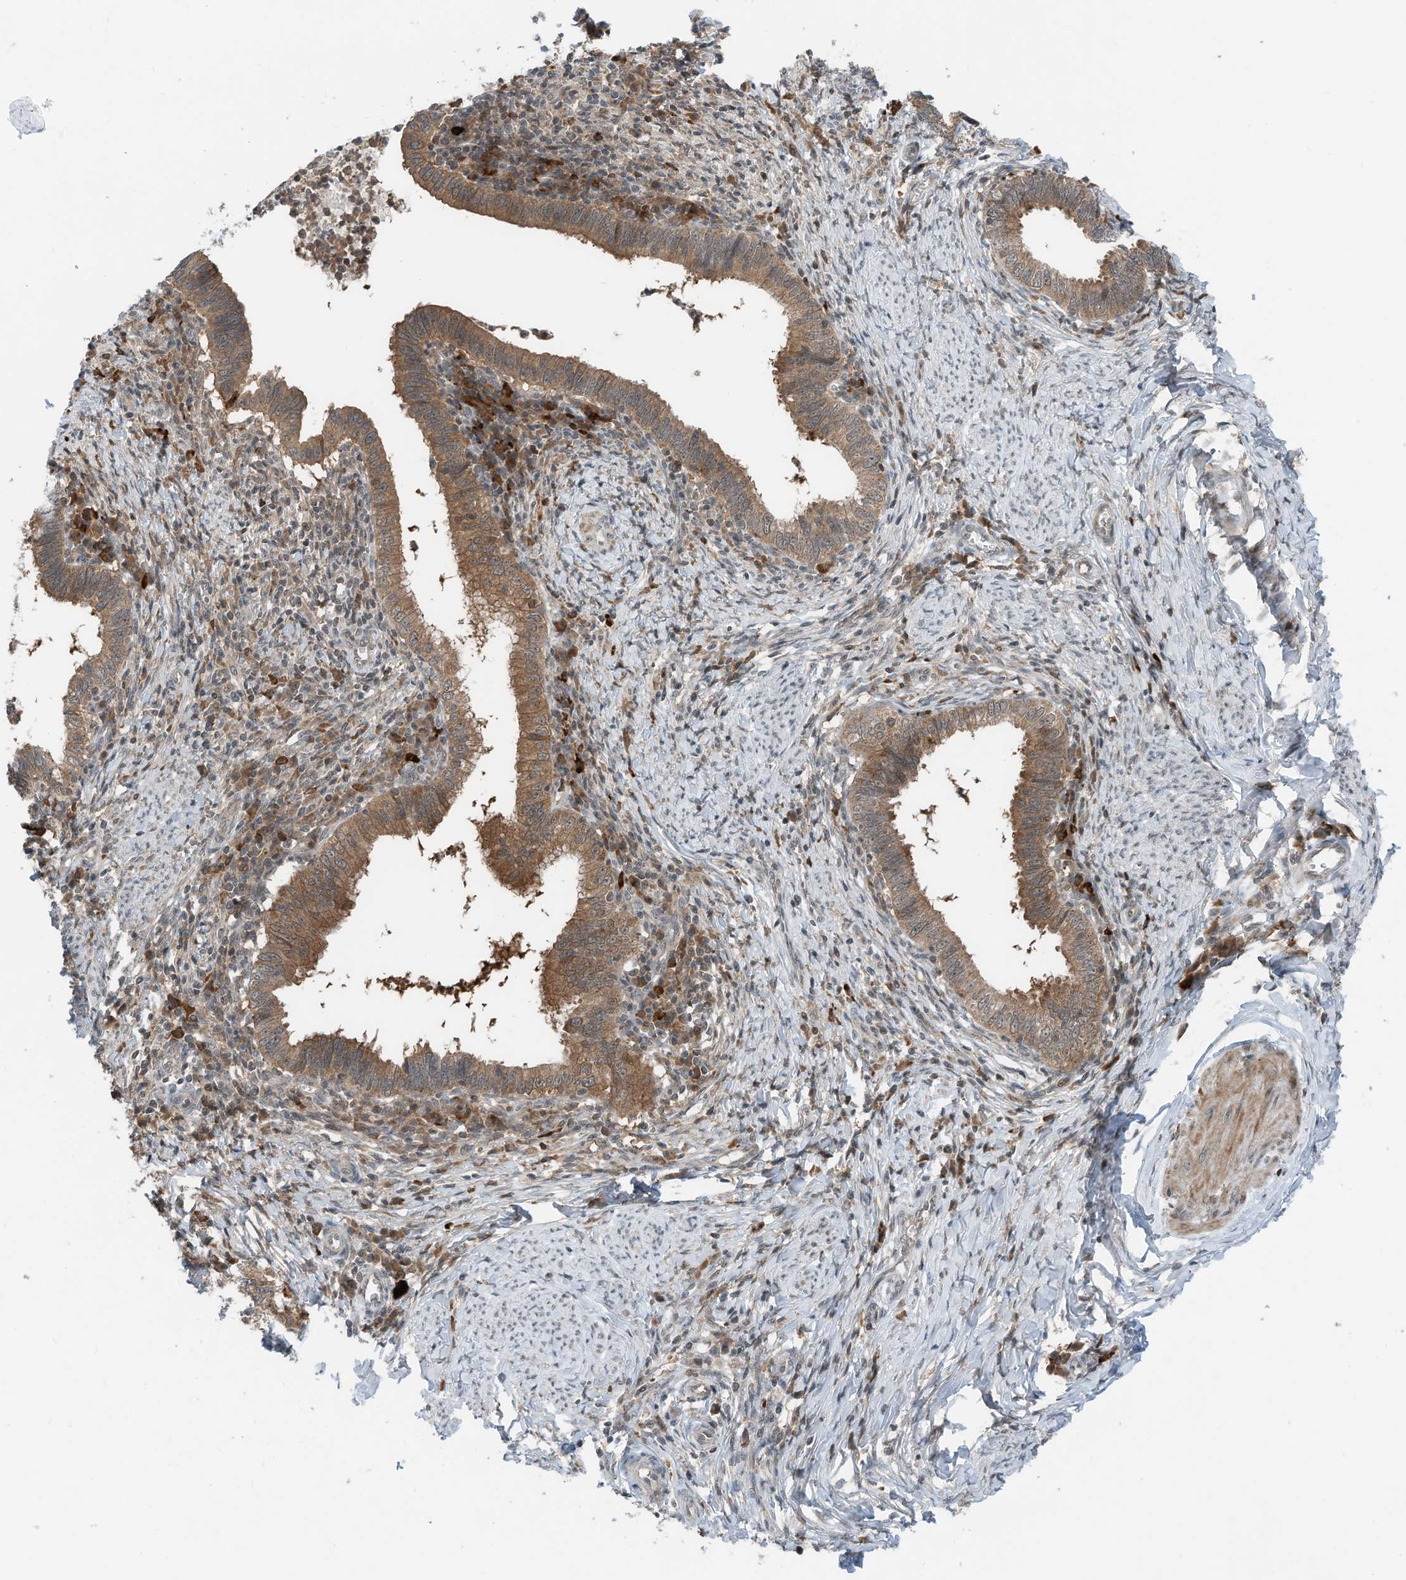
{"staining": {"intensity": "moderate", "quantity": ">75%", "location": "cytoplasmic/membranous"}, "tissue": "cervical cancer", "cell_type": "Tumor cells", "image_type": "cancer", "snomed": [{"axis": "morphology", "description": "Adenocarcinoma, NOS"}, {"axis": "topography", "description": "Cervix"}], "caption": "Cervical cancer stained with a protein marker reveals moderate staining in tumor cells.", "gene": "RMND1", "patient": {"sex": "female", "age": 36}}